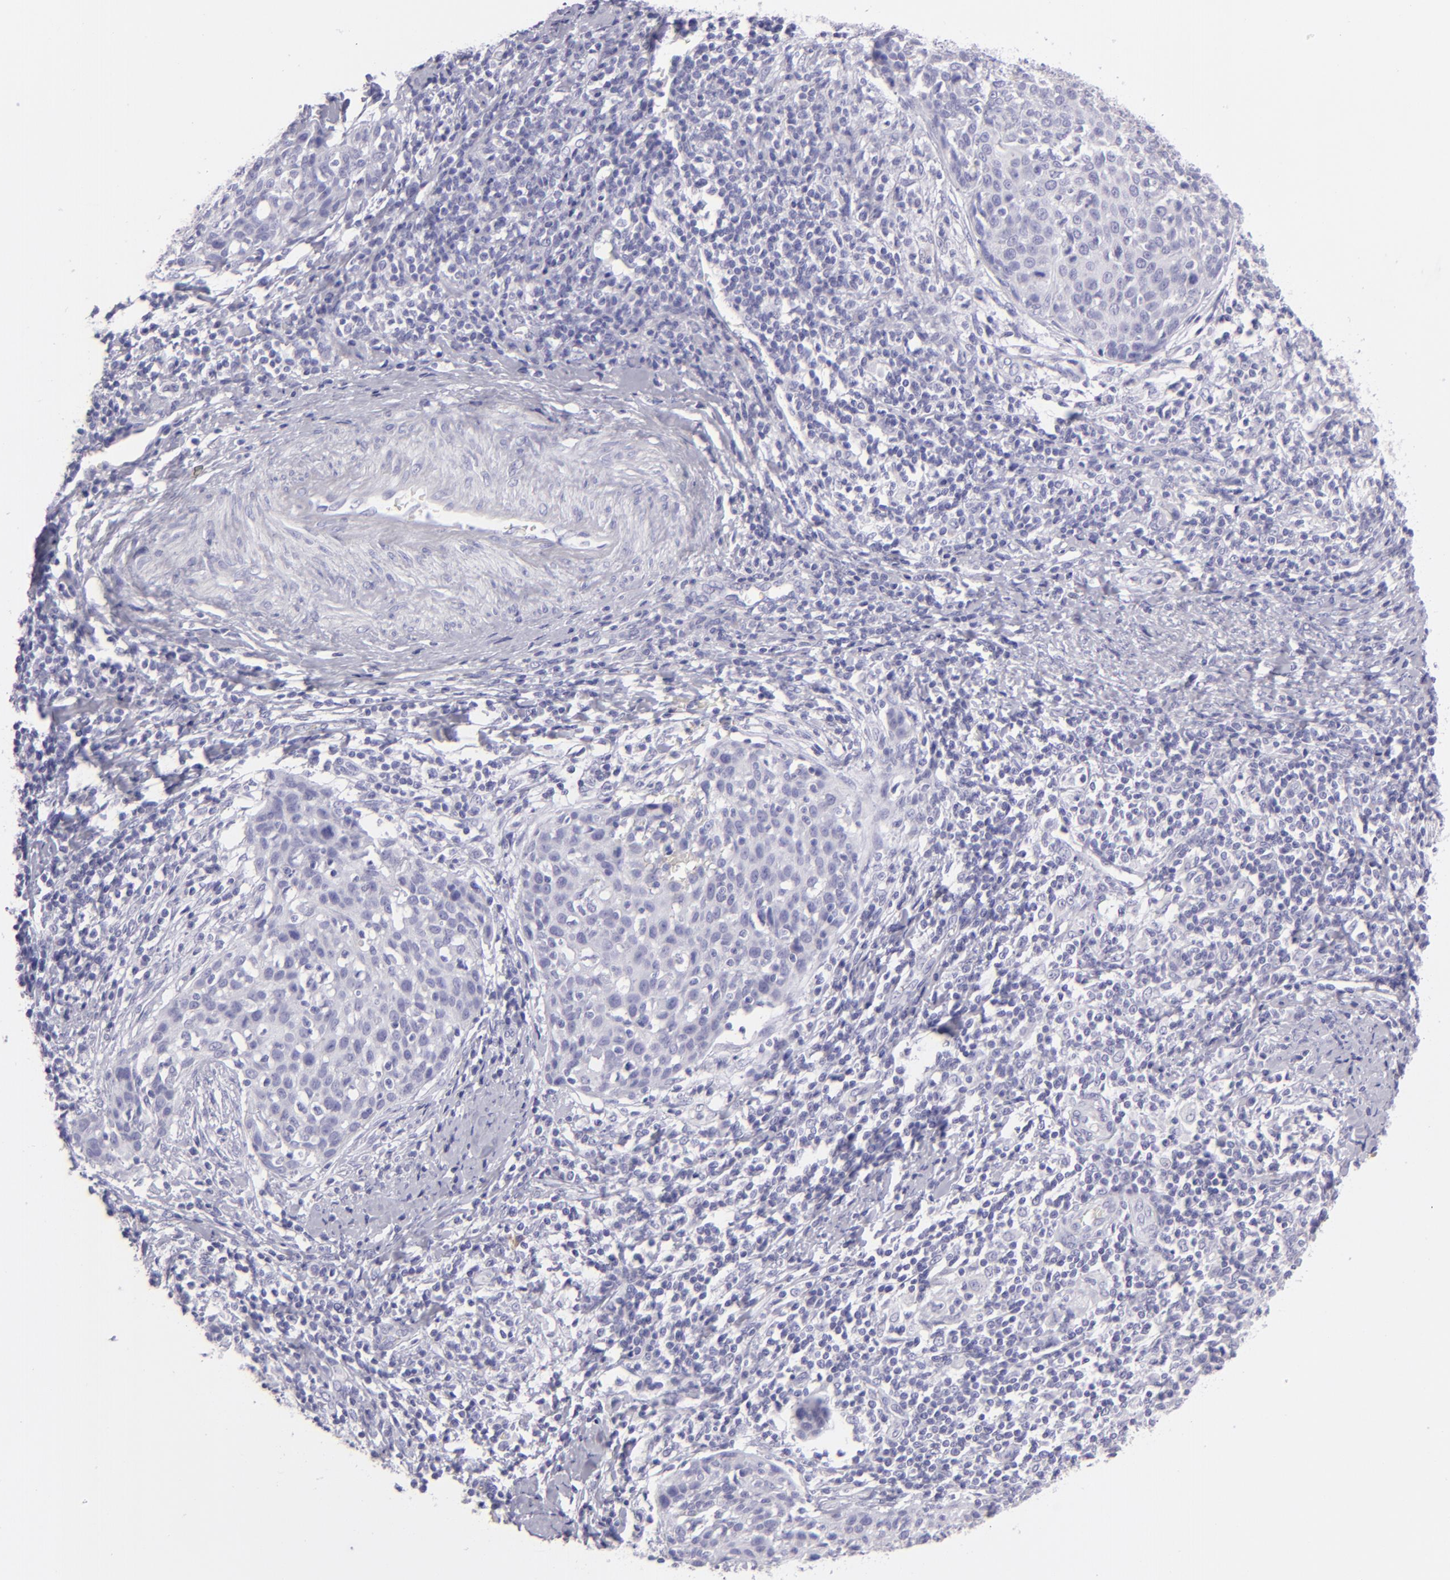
{"staining": {"intensity": "negative", "quantity": "none", "location": "none"}, "tissue": "cervical cancer", "cell_type": "Tumor cells", "image_type": "cancer", "snomed": [{"axis": "morphology", "description": "Squamous cell carcinoma, NOS"}, {"axis": "topography", "description": "Cervix"}], "caption": "Cervical cancer was stained to show a protein in brown. There is no significant staining in tumor cells.", "gene": "MUC5AC", "patient": {"sex": "female", "age": 38}}